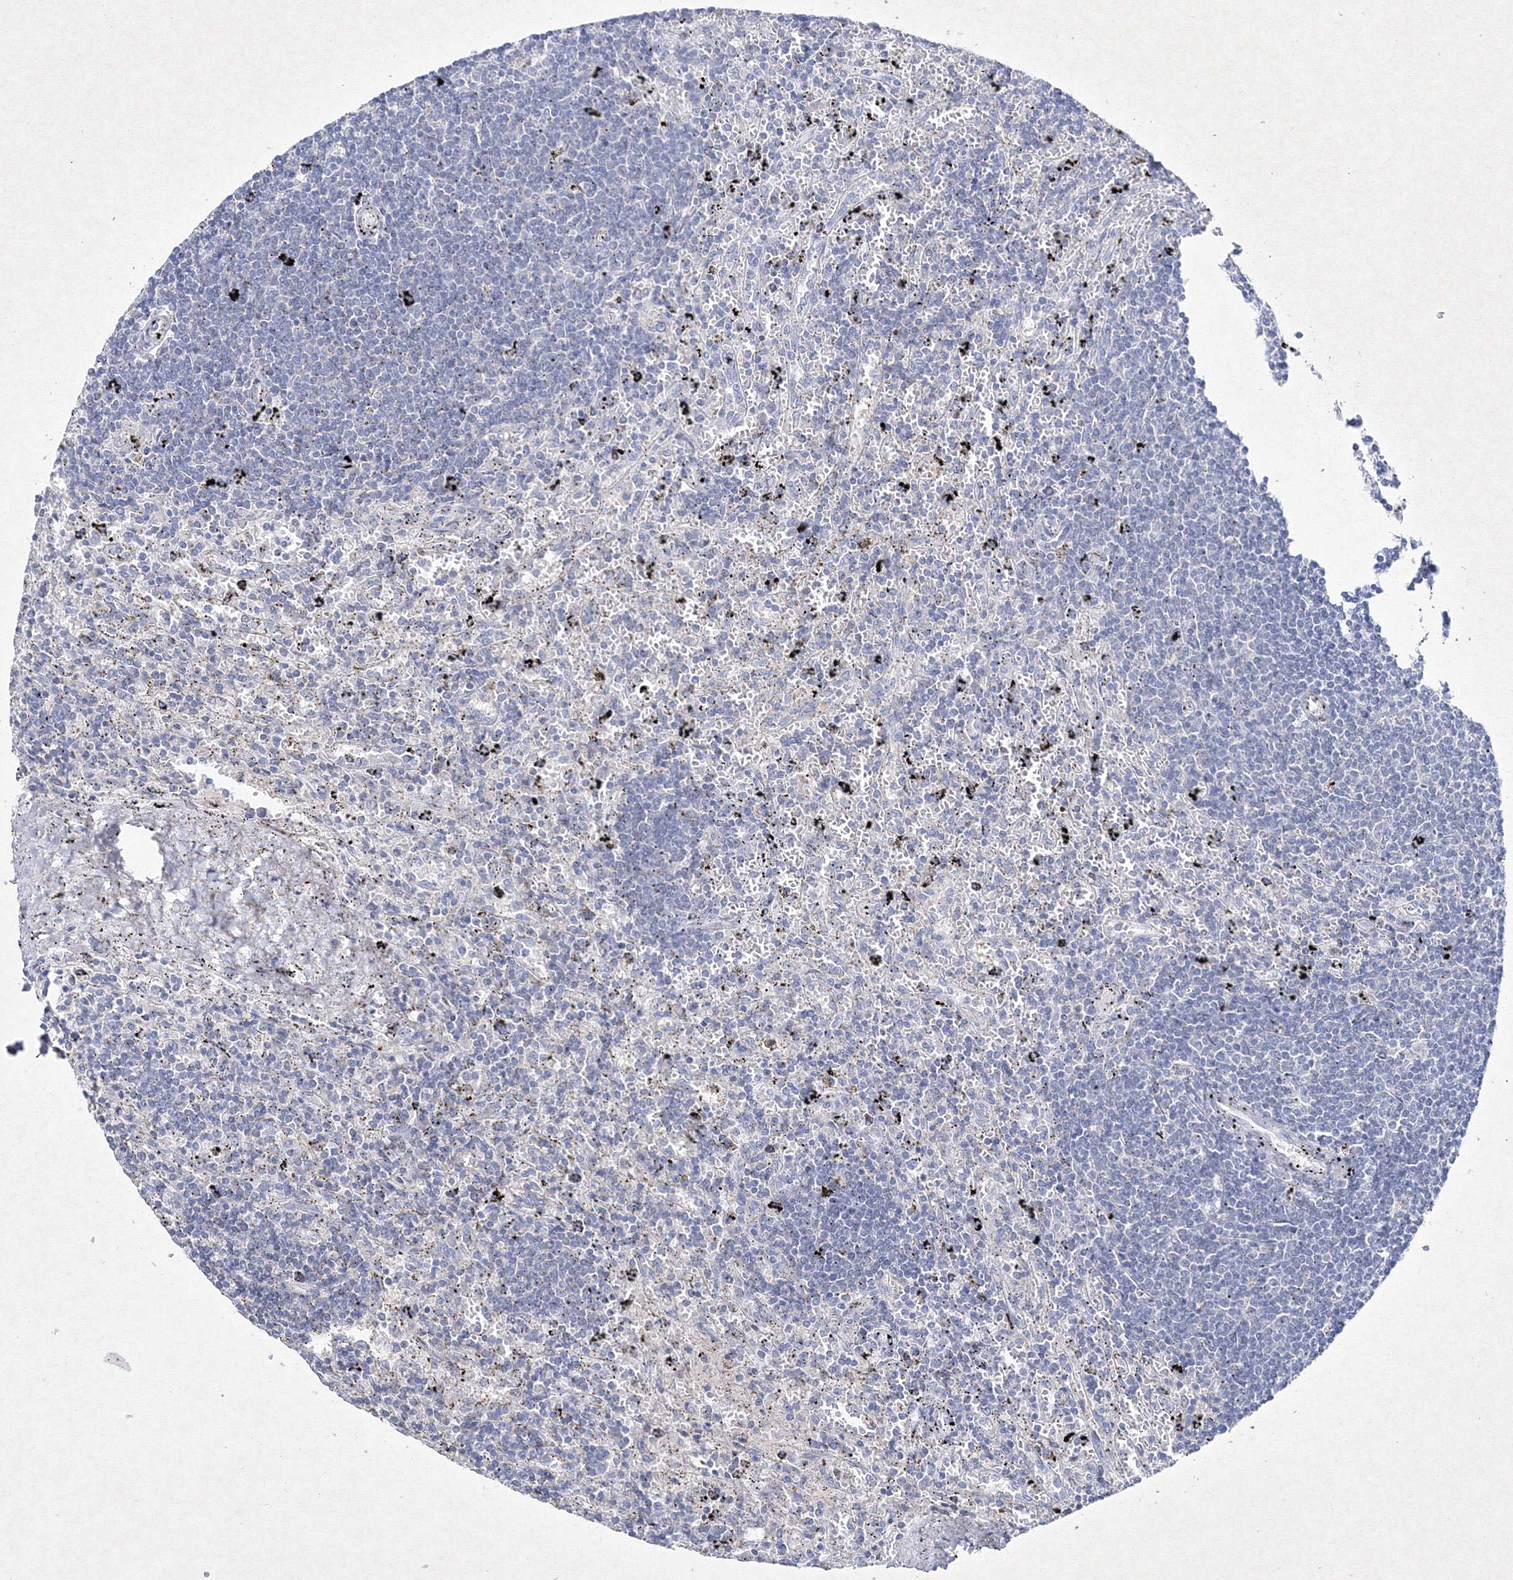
{"staining": {"intensity": "negative", "quantity": "none", "location": "none"}, "tissue": "lymphoma", "cell_type": "Tumor cells", "image_type": "cancer", "snomed": [{"axis": "morphology", "description": "Malignant lymphoma, non-Hodgkin's type, Low grade"}, {"axis": "topography", "description": "Spleen"}], "caption": "Immunohistochemistry (IHC) of human malignant lymphoma, non-Hodgkin's type (low-grade) demonstrates no staining in tumor cells.", "gene": "SMIM29", "patient": {"sex": "male", "age": 76}}